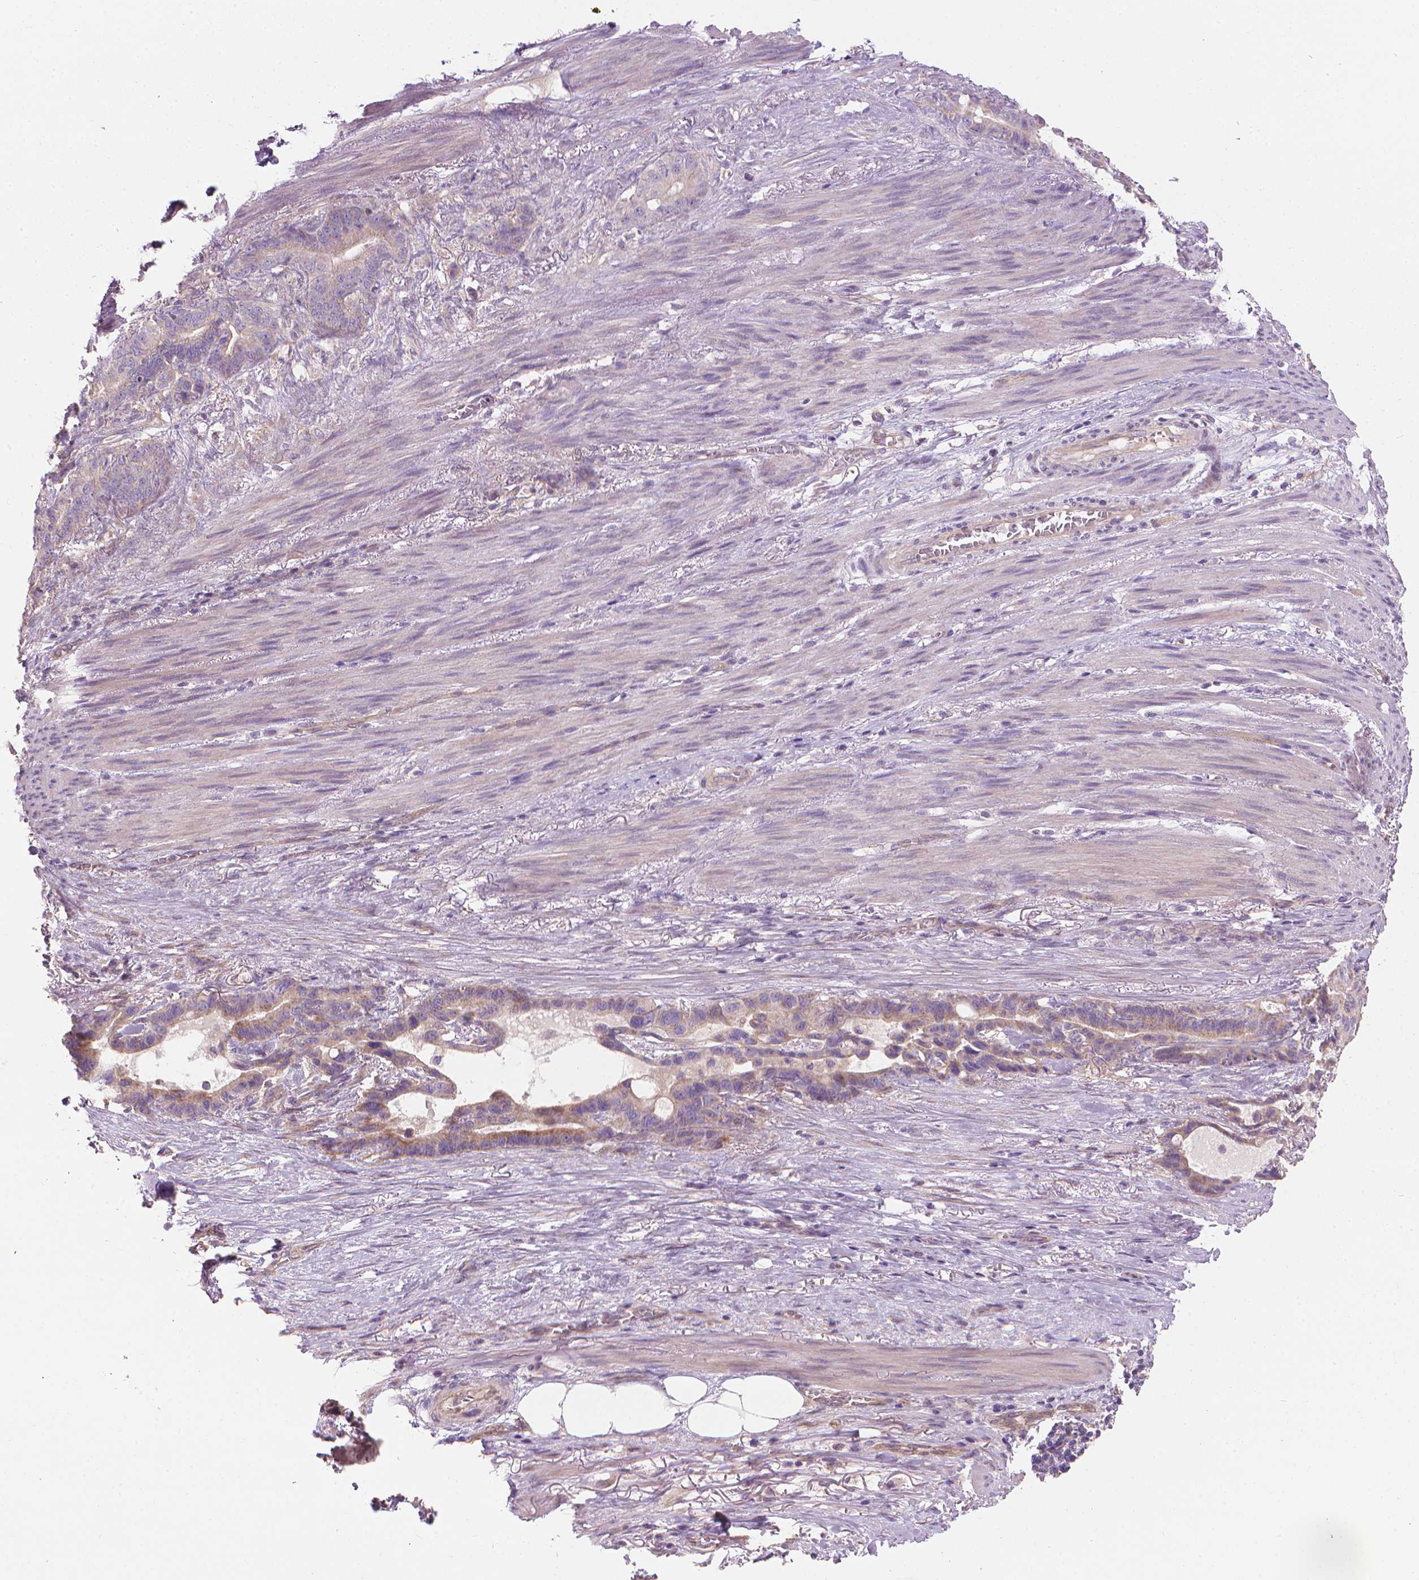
{"staining": {"intensity": "moderate", "quantity": "25%-75%", "location": "cytoplasmic/membranous"}, "tissue": "stomach cancer", "cell_type": "Tumor cells", "image_type": "cancer", "snomed": [{"axis": "morphology", "description": "Normal tissue, NOS"}, {"axis": "morphology", "description": "Adenocarcinoma, NOS"}, {"axis": "topography", "description": "Esophagus"}, {"axis": "topography", "description": "Stomach, upper"}], "caption": "A medium amount of moderate cytoplasmic/membranous expression is present in about 25%-75% of tumor cells in adenocarcinoma (stomach) tissue.", "gene": "RIIAD1", "patient": {"sex": "male", "age": 62}}